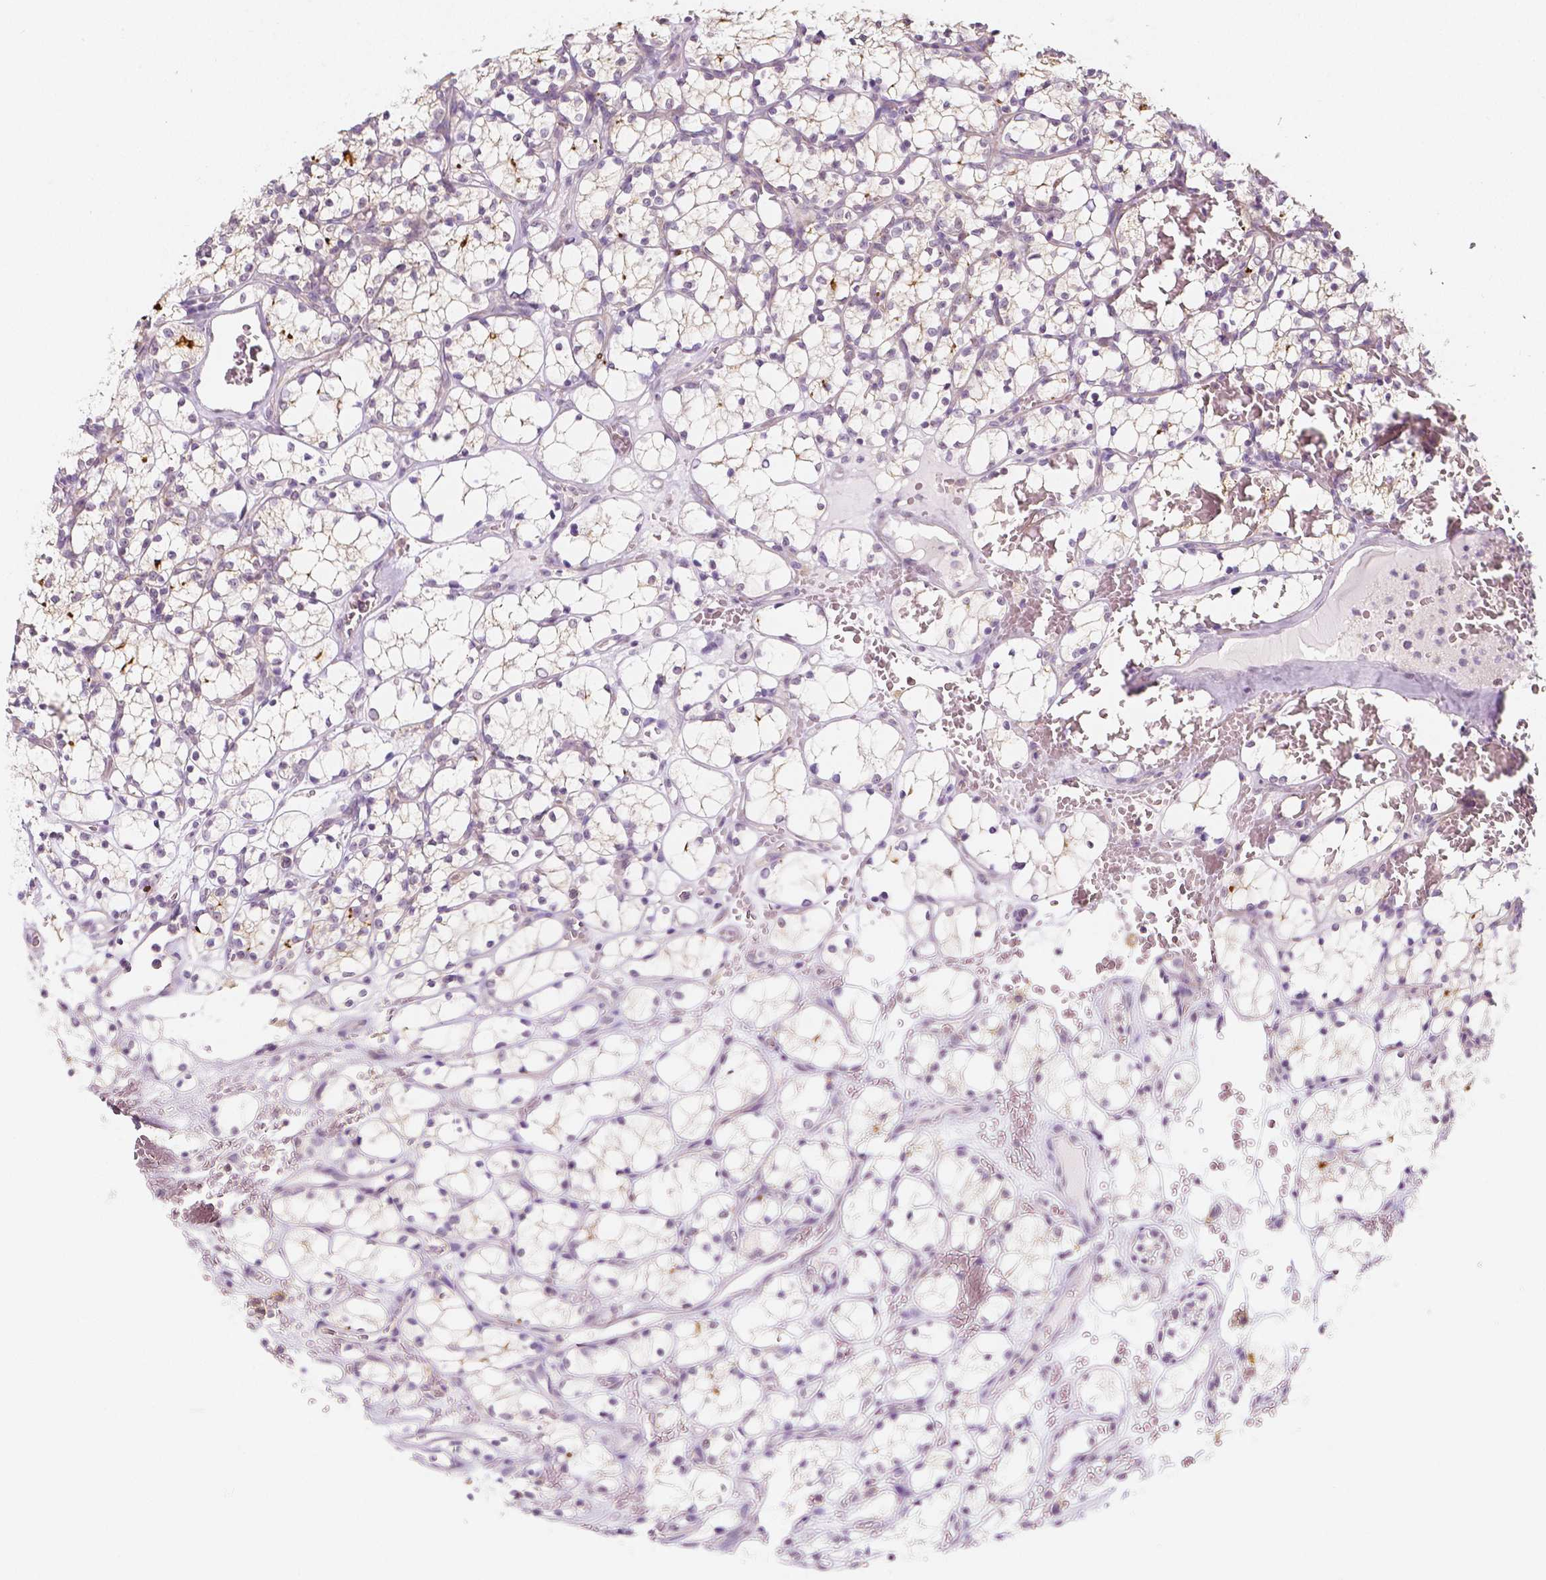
{"staining": {"intensity": "moderate", "quantity": "<25%", "location": "cytoplasmic/membranous"}, "tissue": "renal cancer", "cell_type": "Tumor cells", "image_type": "cancer", "snomed": [{"axis": "morphology", "description": "Adenocarcinoma, NOS"}, {"axis": "topography", "description": "Kidney"}], "caption": "Protein expression analysis of renal cancer (adenocarcinoma) displays moderate cytoplasmic/membranous staining in about <25% of tumor cells.", "gene": "C1orf167", "patient": {"sex": "female", "age": 69}}